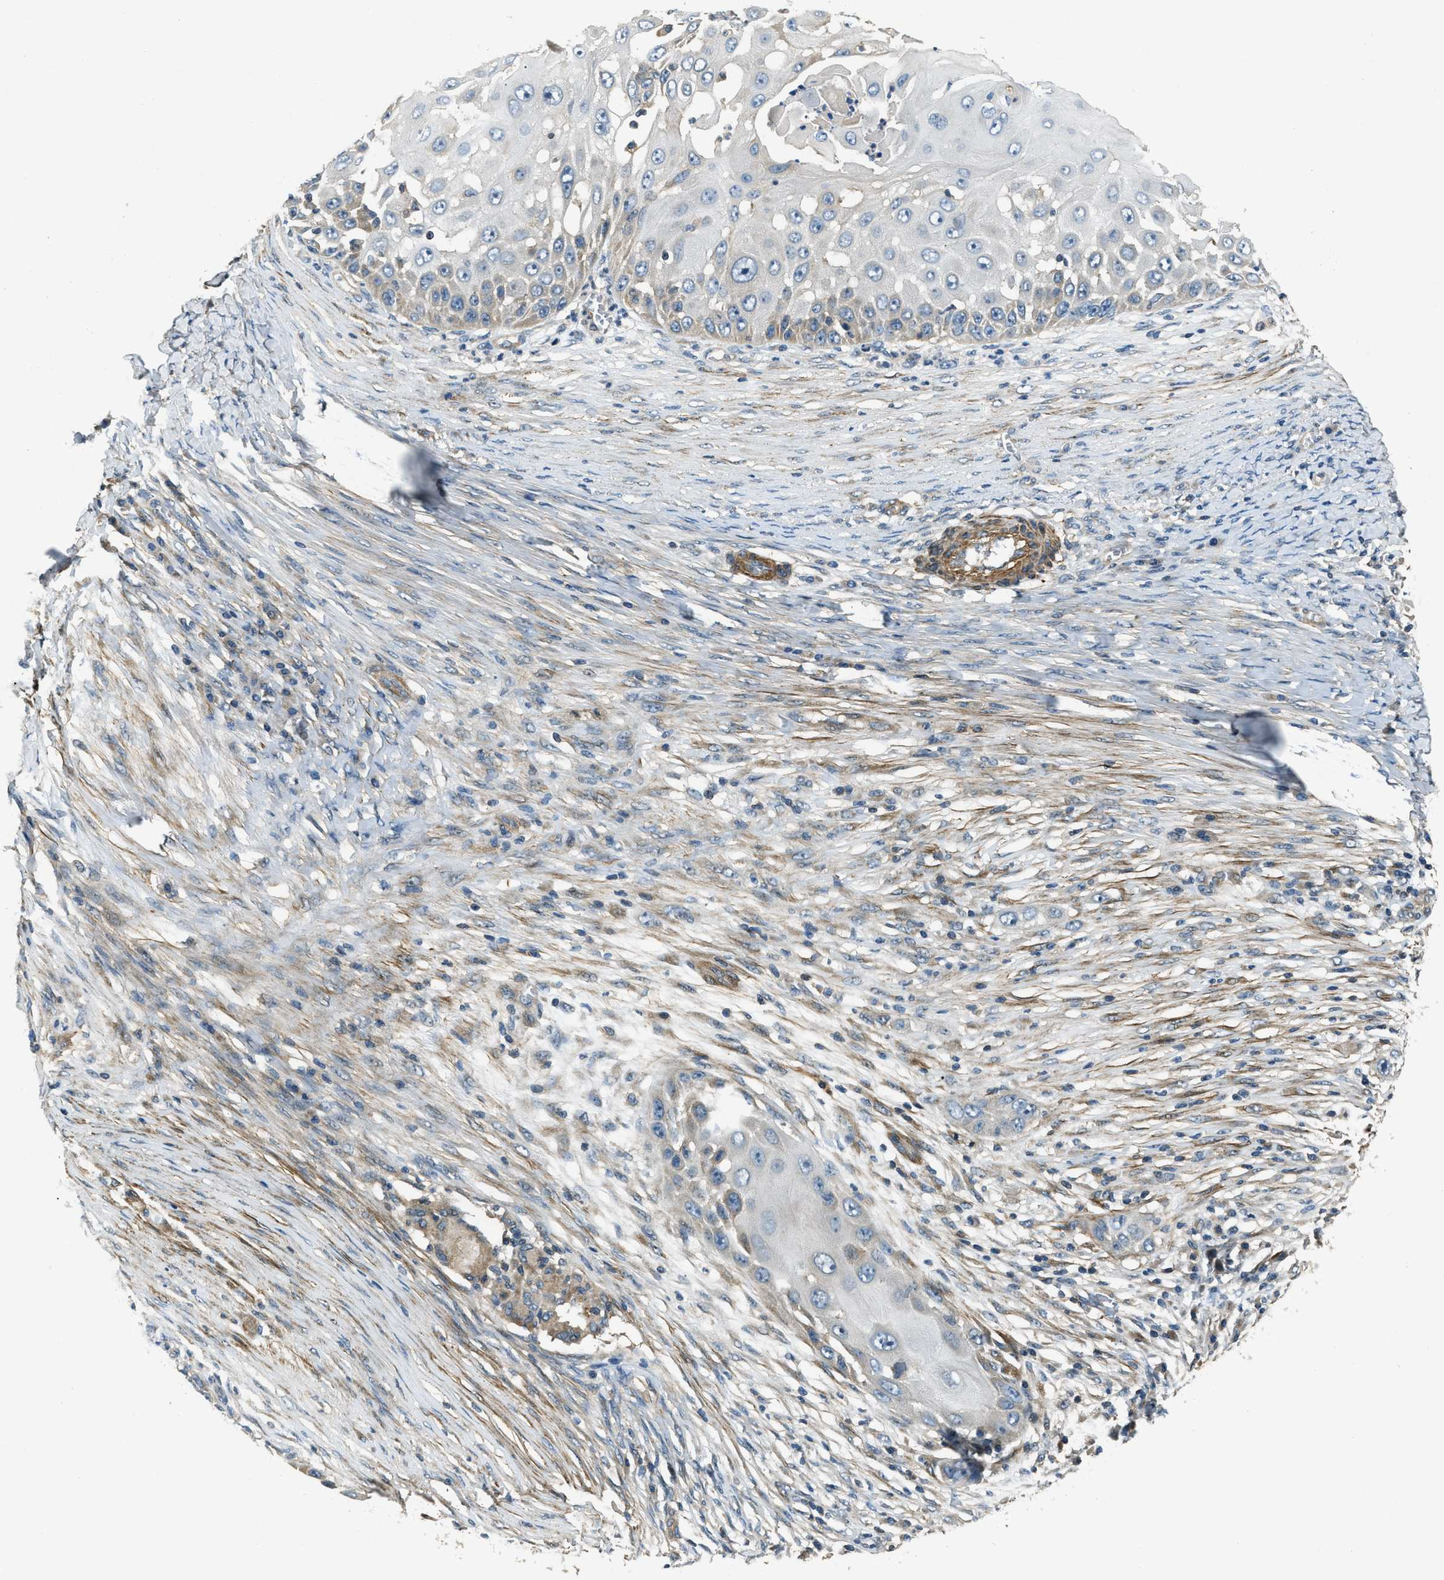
{"staining": {"intensity": "weak", "quantity": "<25%", "location": "cytoplasmic/membranous"}, "tissue": "skin cancer", "cell_type": "Tumor cells", "image_type": "cancer", "snomed": [{"axis": "morphology", "description": "Squamous cell carcinoma, NOS"}, {"axis": "topography", "description": "Skin"}], "caption": "This is an immunohistochemistry micrograph of squamous cell carcinoma (skin). There is no expression in tumor cells.", "gene": "NUDCD3", "patient": {"sex": "female", "age": 44}}